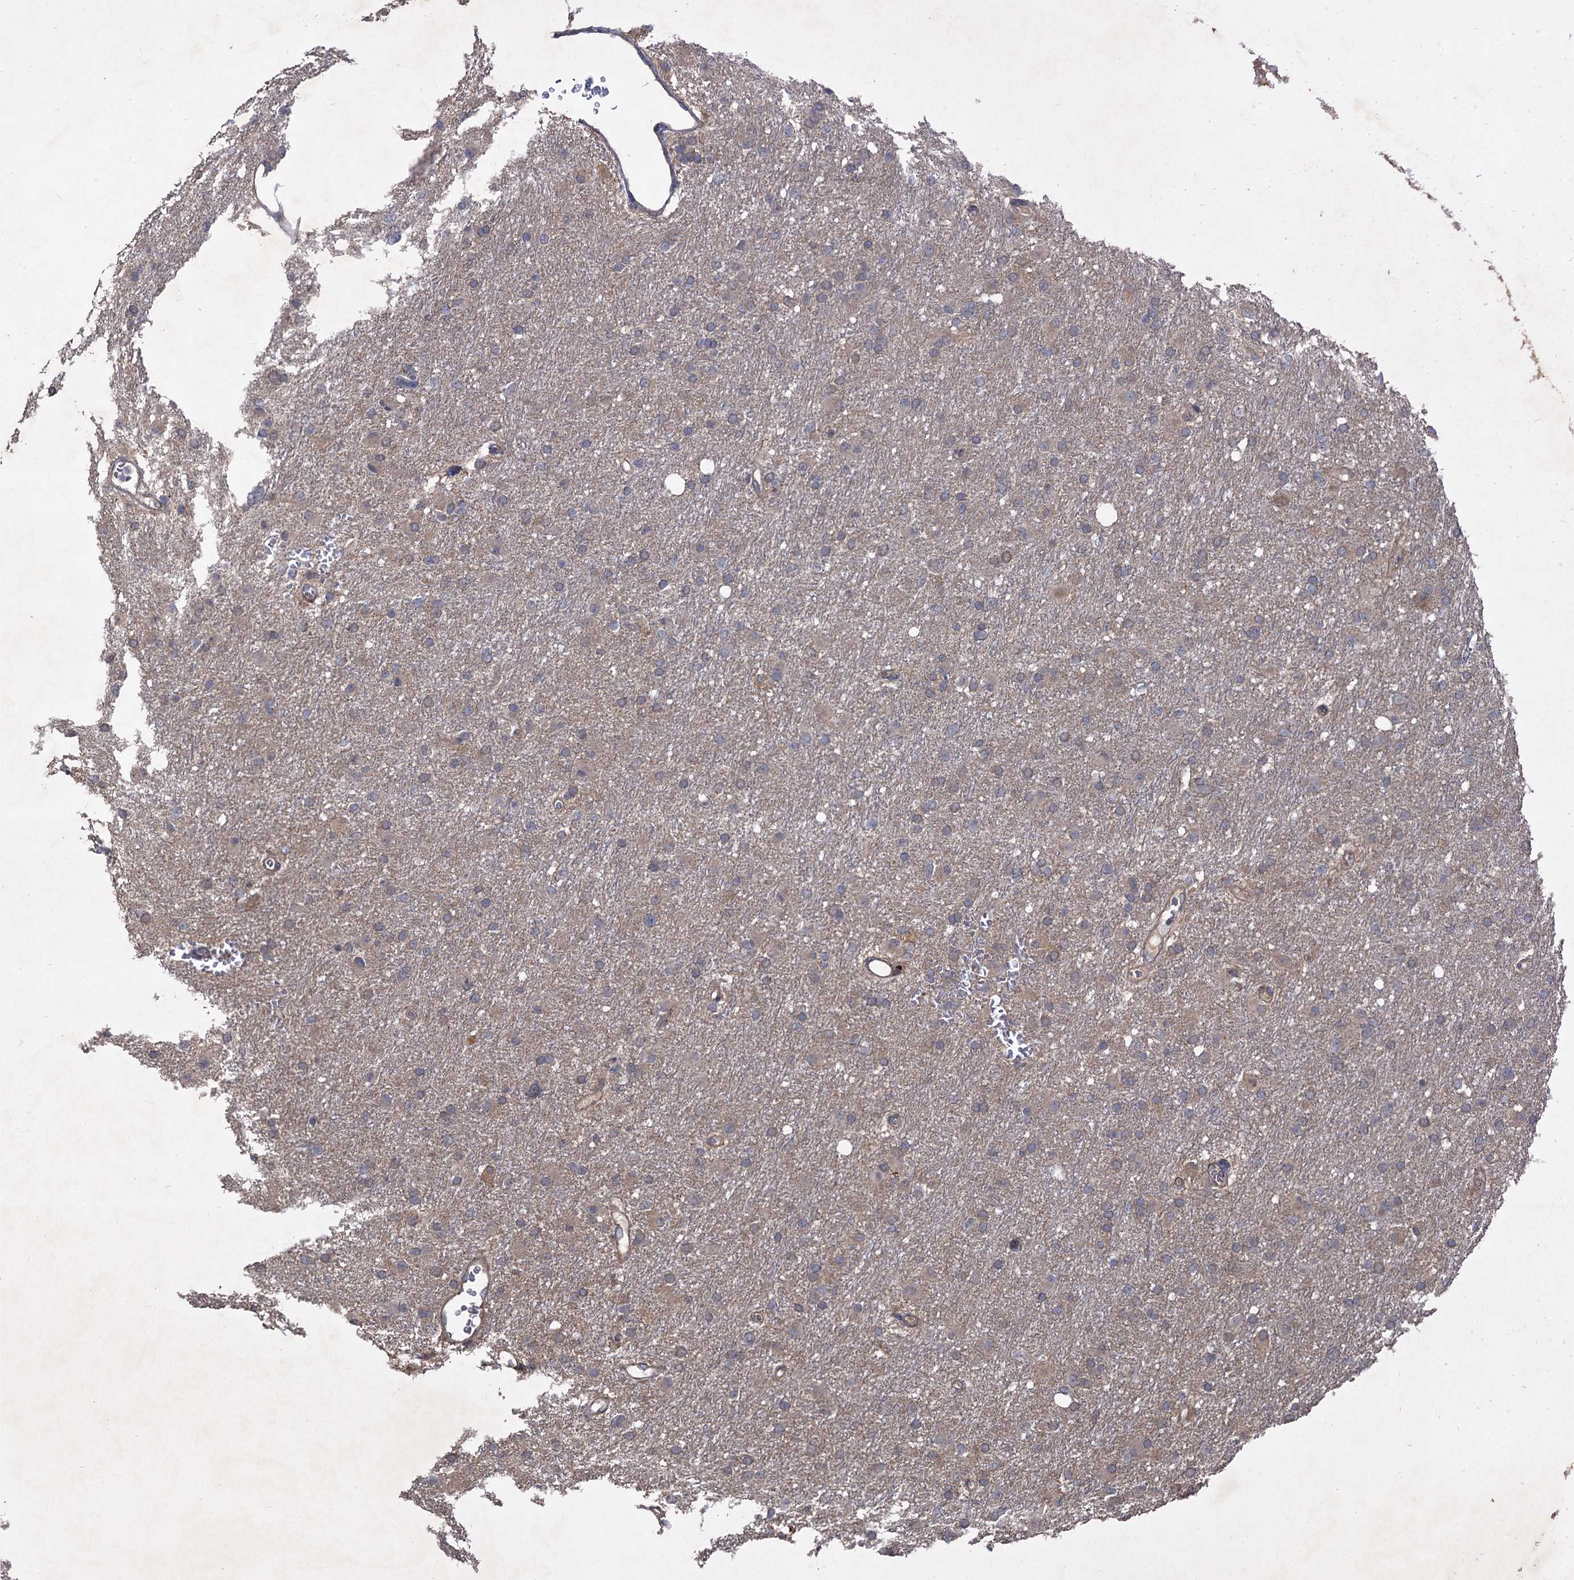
{"staining": {"intensity": "negative", "quantity": "none", "location": "none"}, "tissue": "glioma", "cell_type": "Tumor cells", "image_type": "cancer", "snomed": [{"axis": "morphology", "description": "Glioma, malignant, High grade"}, {"axis": "topography", "description": "Cerebral cortex"}], "caption": "Immunohistochemical staining of human malignant high-grade glioma shows no significant staining in tumor cells.", "gene": "NUDT22", "patient": {"sex": "female", "age": 36}}